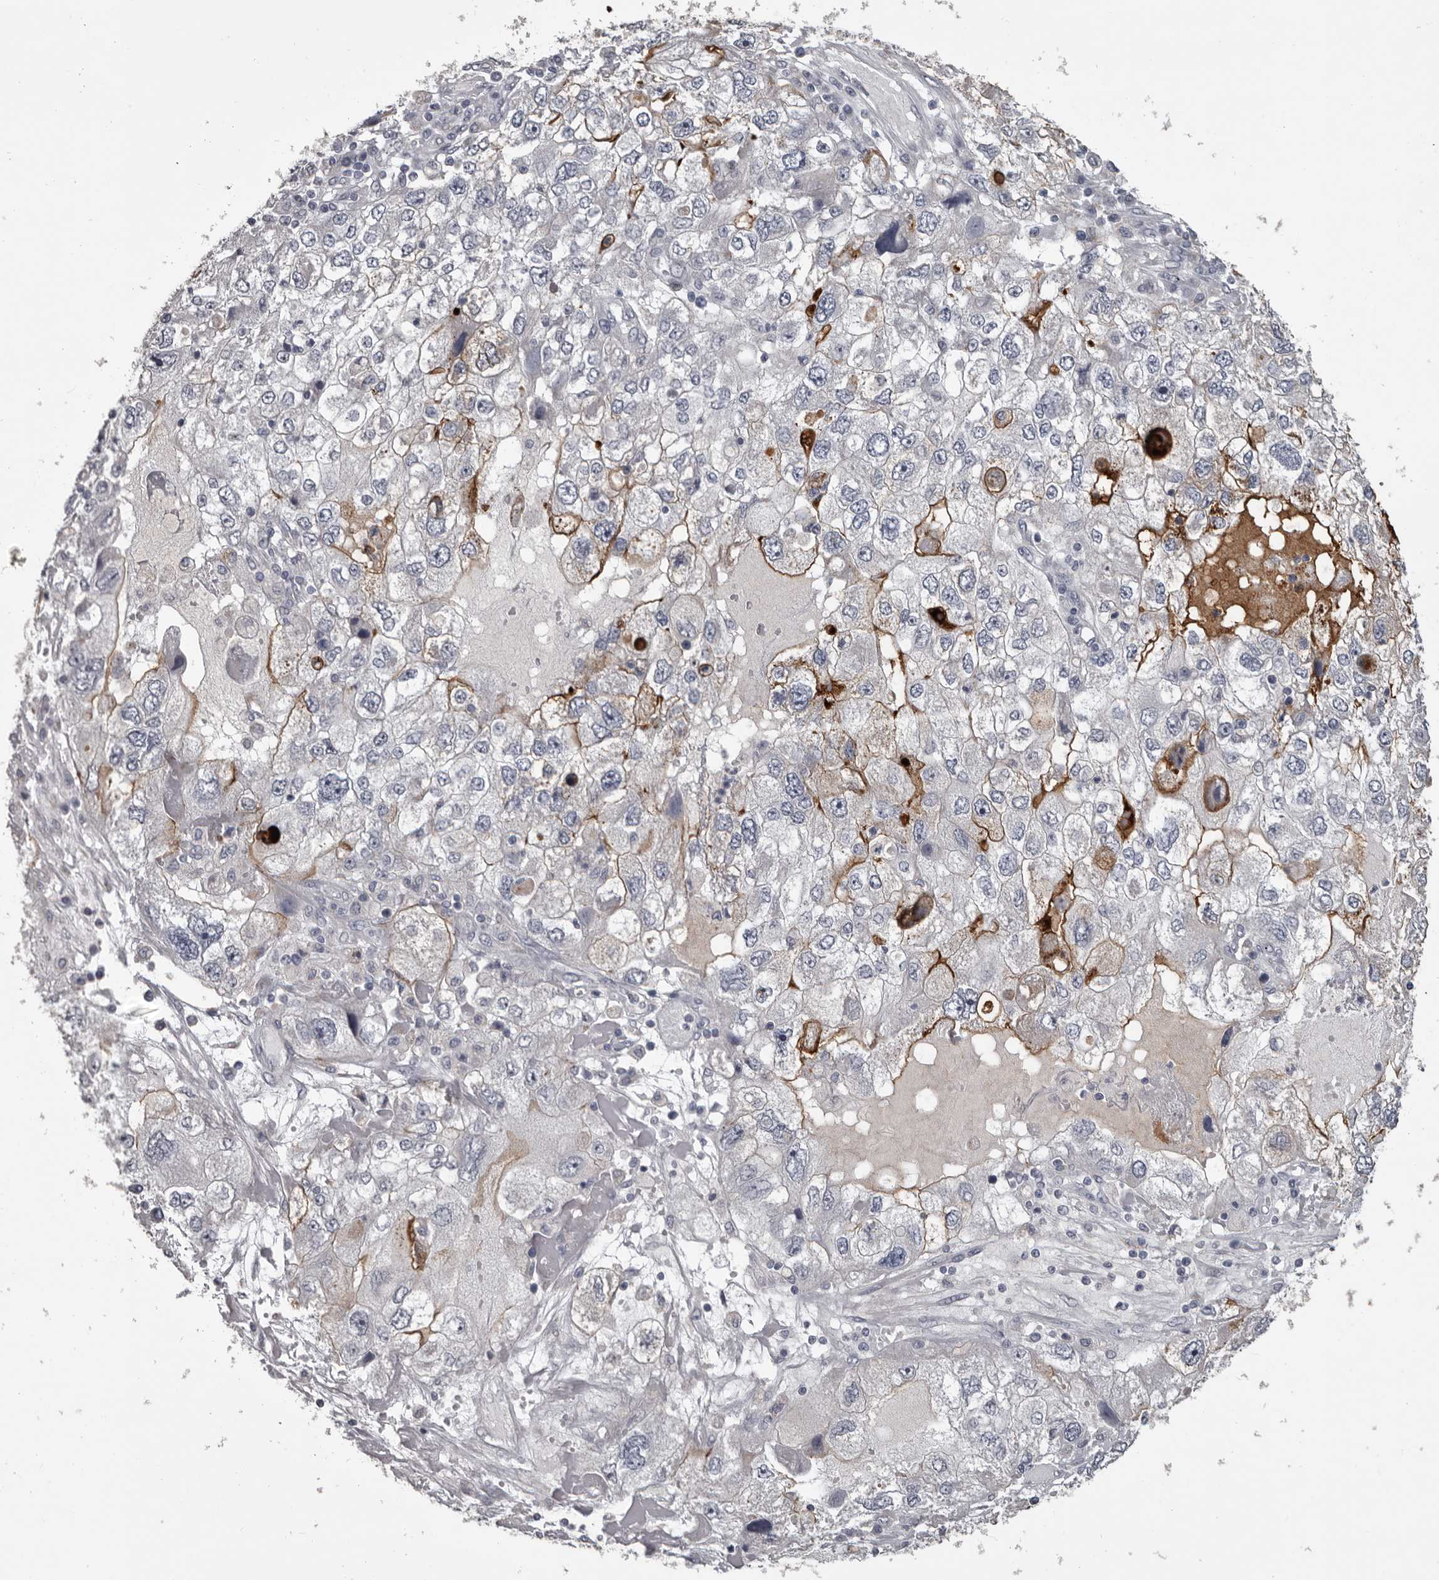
{"staining": {"intensity": "strong", "quantity": "<25%", "location": "cytoplasmic/membranous"}, "tissue": "endometrial cancer", "cell_type": "Tumor cells", "image_type": "cancer", "snomed": [{"axis": "morphology", "description": "Adenocarcinoma, NOS"}, {"axis": "topography", "description": "Endometrium"}], "caption": "About <25% of tumor cells in human endometrial adenocarcinoma reveal strong cytoplasmic/membranous protein expression as visualized by brown immunohistochemical staining.", "gene": "LPAR6", "patient": {"sex": "female", "age": 49}}